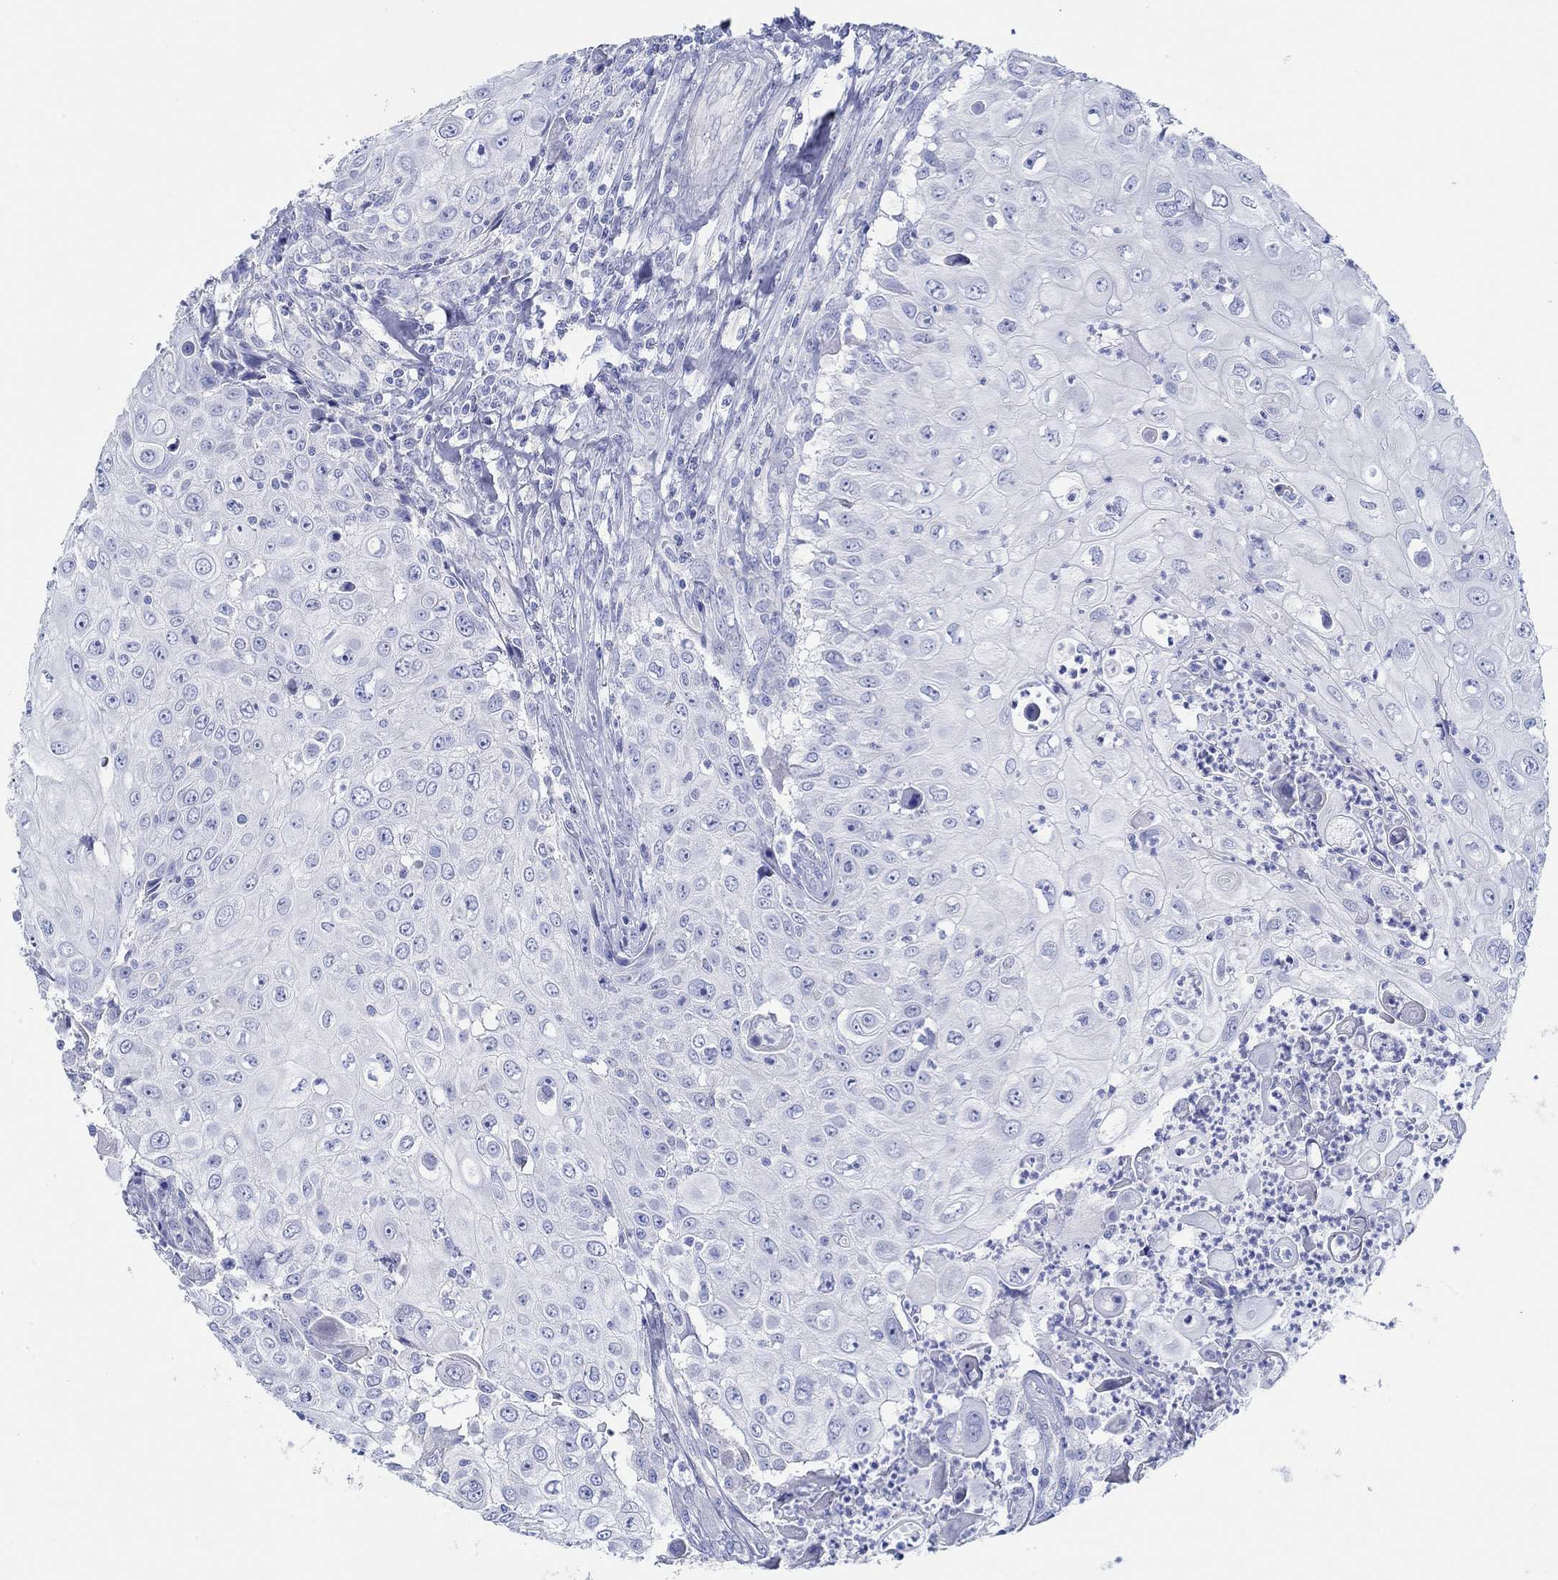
{"staining": {"intensity": "negative", "quantity": "none", "location": "none"}, "tissue": "urothelial cancer", "cell_type": "Tumor cells", "image_type": "cancer", "snomed": [{"axis": "morphology", "description": "Urothelial carcinoma, High grade"}, {"axis": "topography", "description": "Urinary bladder"}], "caption": "There is no significant staining in tumor cells of urothelial carcinoma (high-grade). Brightfield microscopy of immunohistochemistry (IHC) stained with DAB (3,3'-diaminobenzidine) (brown) and hematoxylin (blue), captured at high magnification.", "gene": "IGFBP6", "patient": {"sex": "female", "age": 79}}